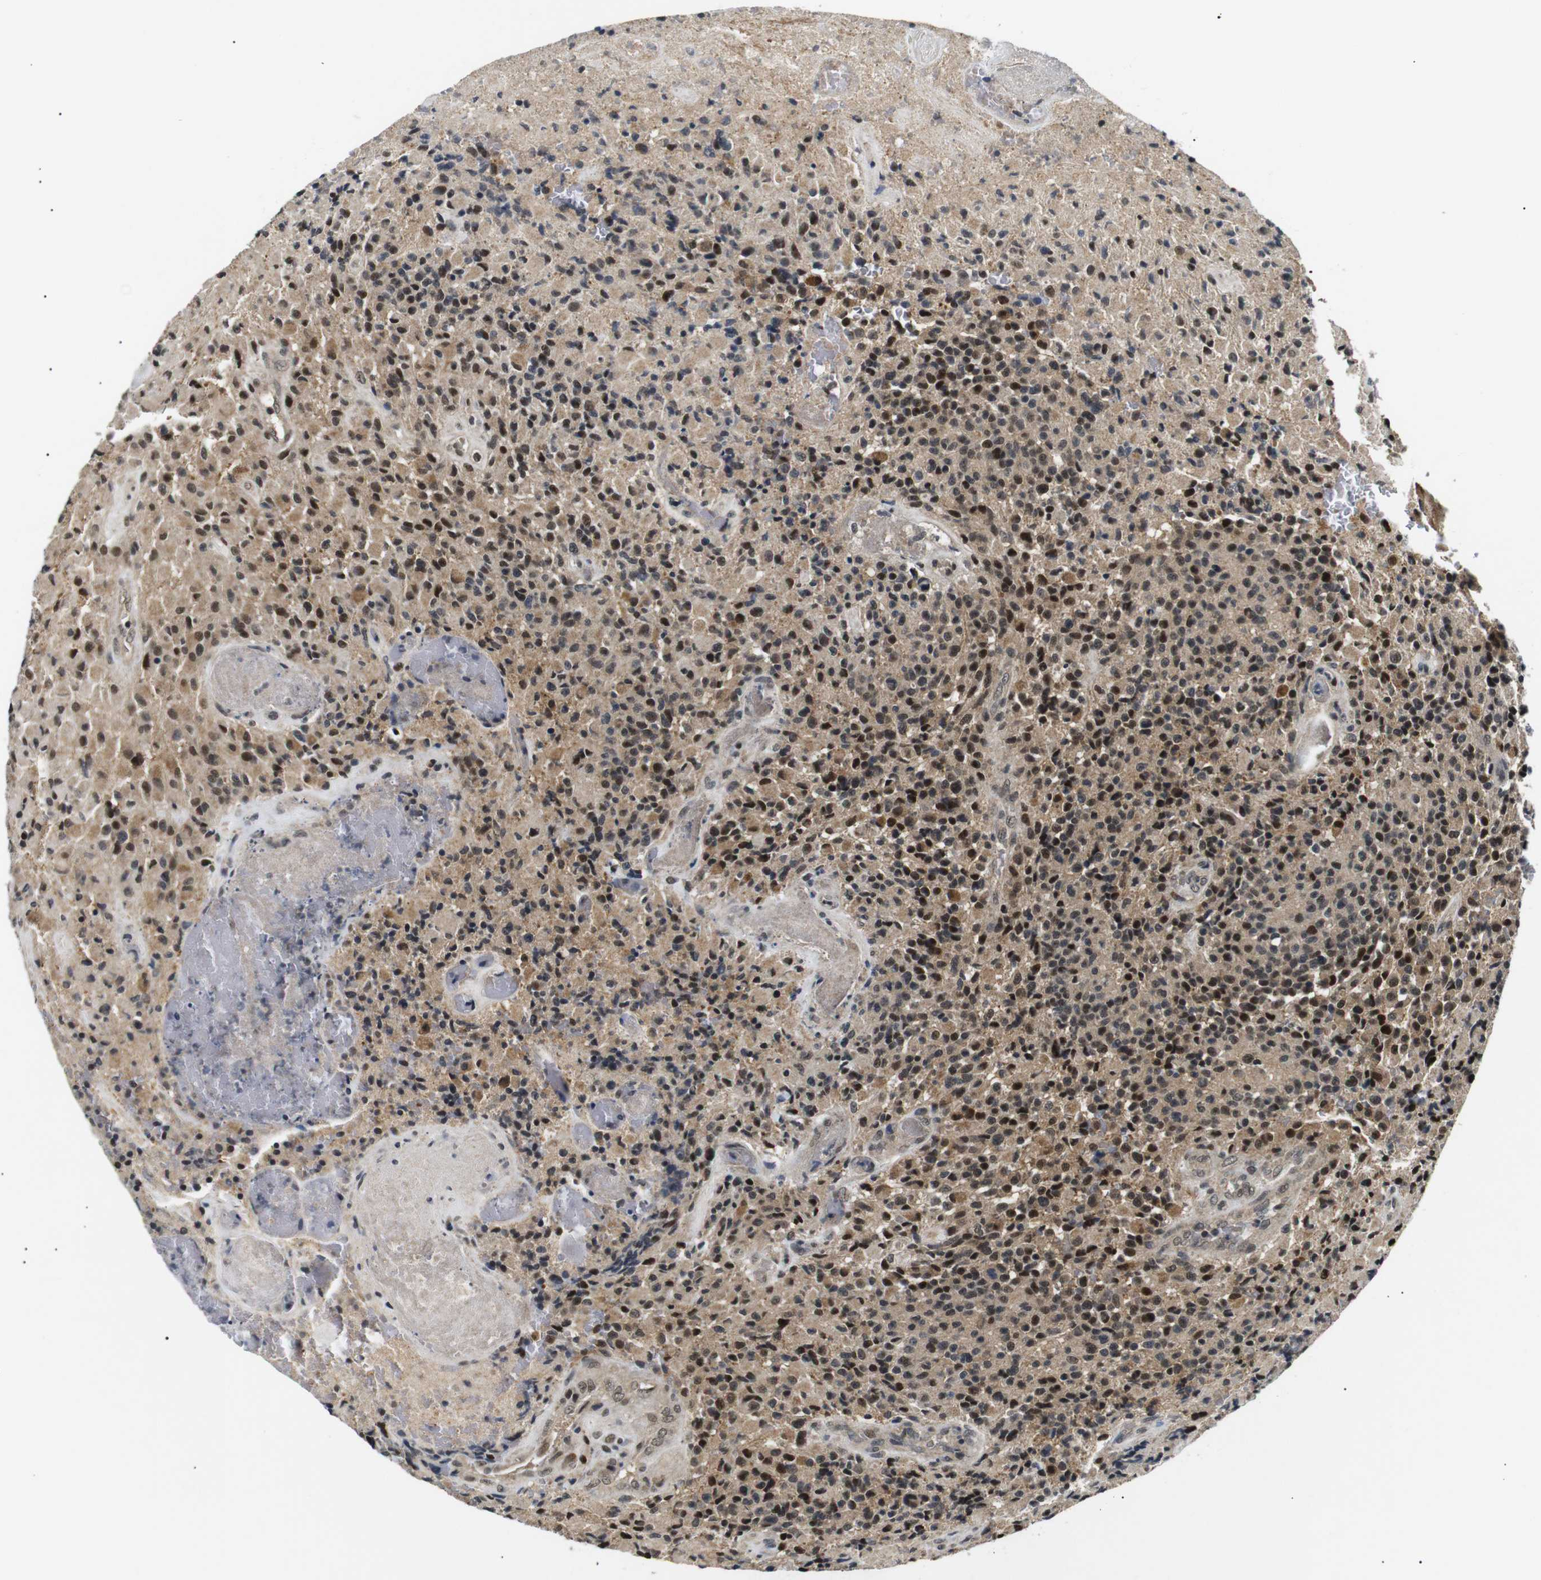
{"staining": {"intensity": "strong", "quantity": ">75%", "location": "cytoplasmic/membranous,nuclear"}, "tissue": "glioma", "cell_type": "Tumor cells", "image_type": "cancer", "snomed": [{"axis": "morphology", "description": "Glioma, malignant, High grade"}, {"axis": "topography", "description": "Brain"}], "caption": "A histopathology image showing strong cytoplasmic/membranous and nuclear staining in about >75% of tumor cells in malignant glioma (high-grade), as visualized by brown immunohistochemical staining.", "gene": "SKP1", "patient": {"sex": "male", "age": 71}}